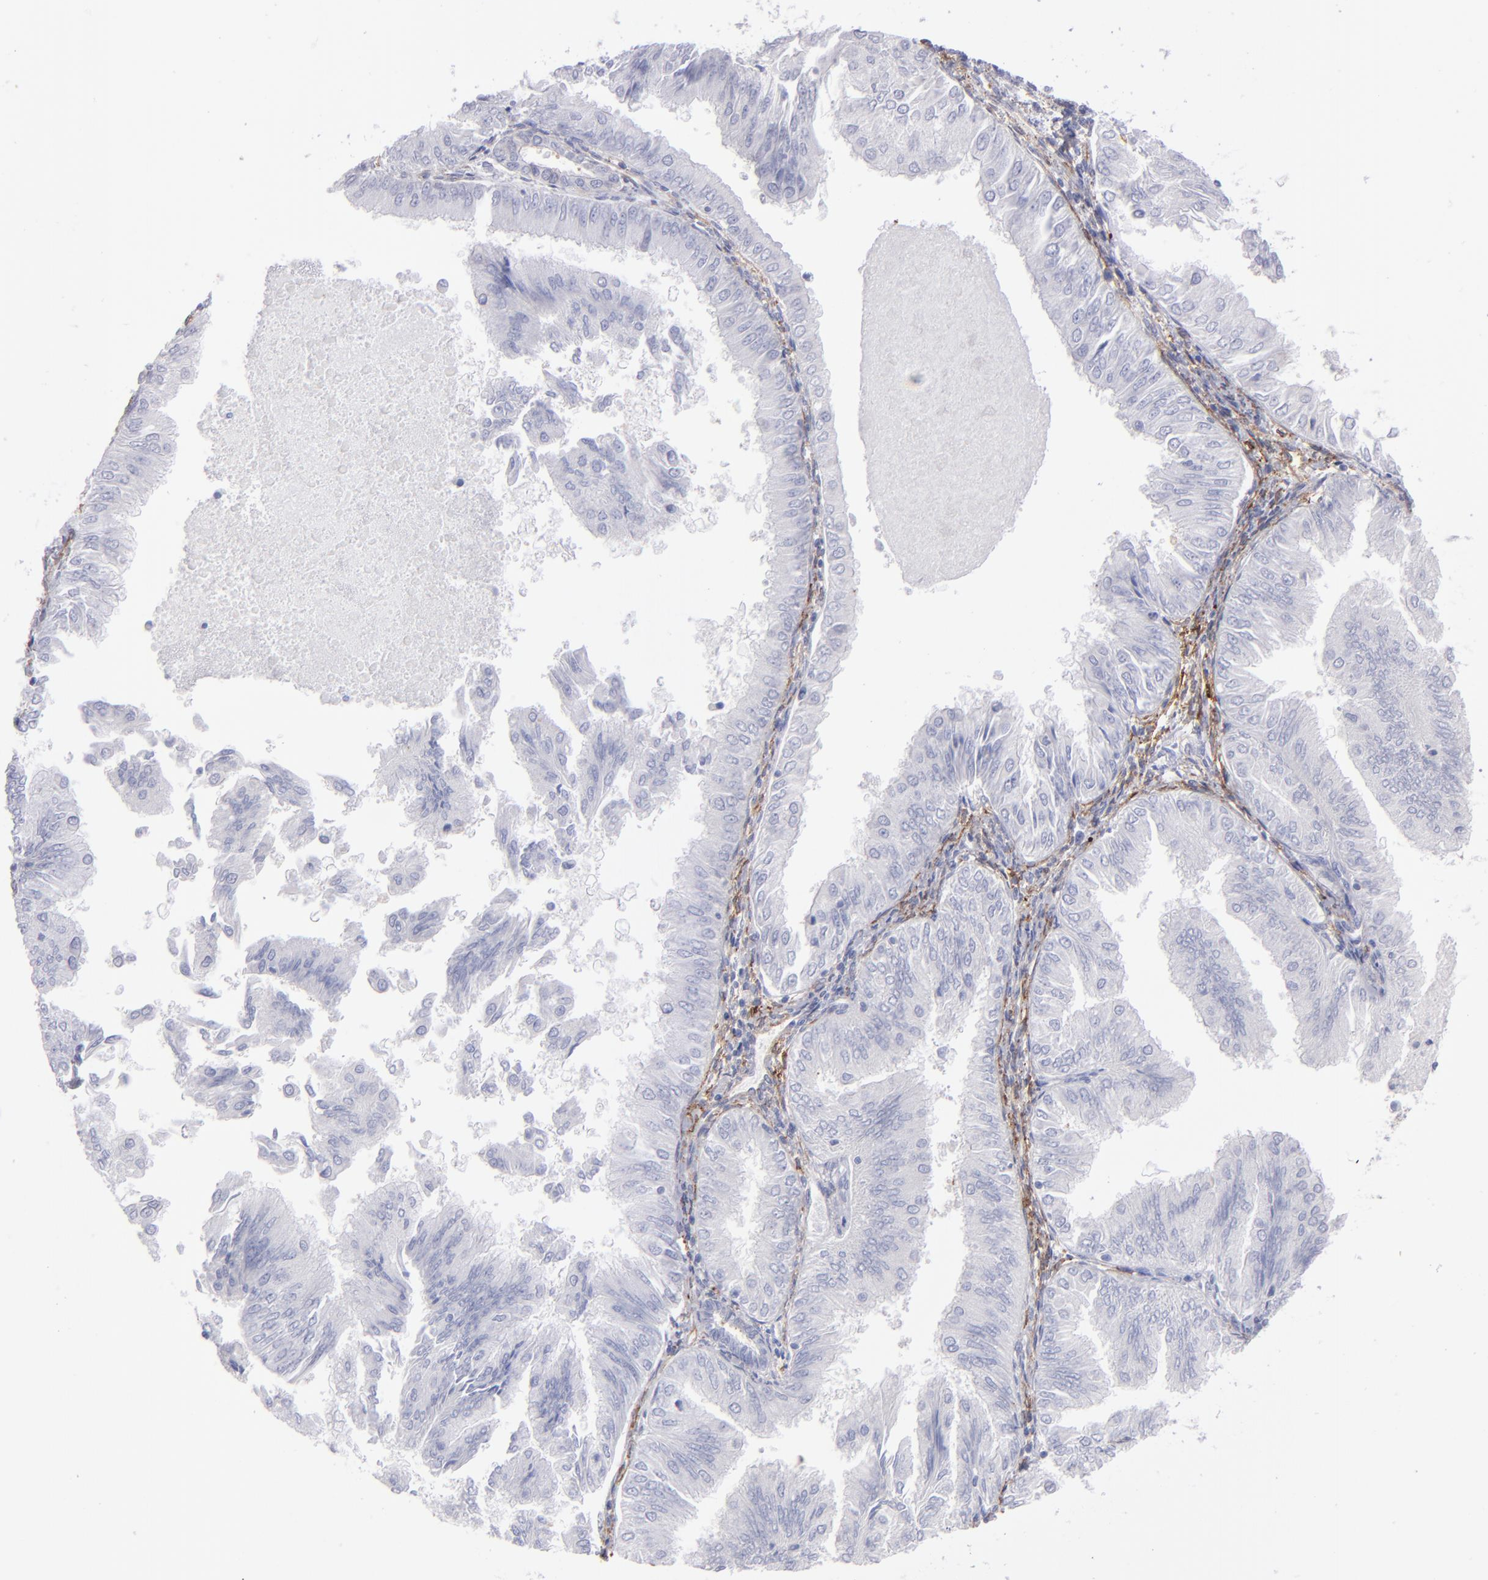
{"staining": {"intensity": "negative", "quantity": "none", "location": "none"}, "tissue": "endometrial cancer", "cell_type": "Tumor cells", "image_type": "cancer", "snomed": [{"axis": "morphology", "description": "Adenocarcinoma, NOS"}, {"axis": "topography", "description": "Endometrium"}], "caption": "DAB (3,3'-diaminobenzidine) immunohistochemical staining of human endometrial adenocarcinoma reveals no significant positivity in tumor cells.", "gene": "AHNAK2", "patient": {"sex": "female", "age": 53}}